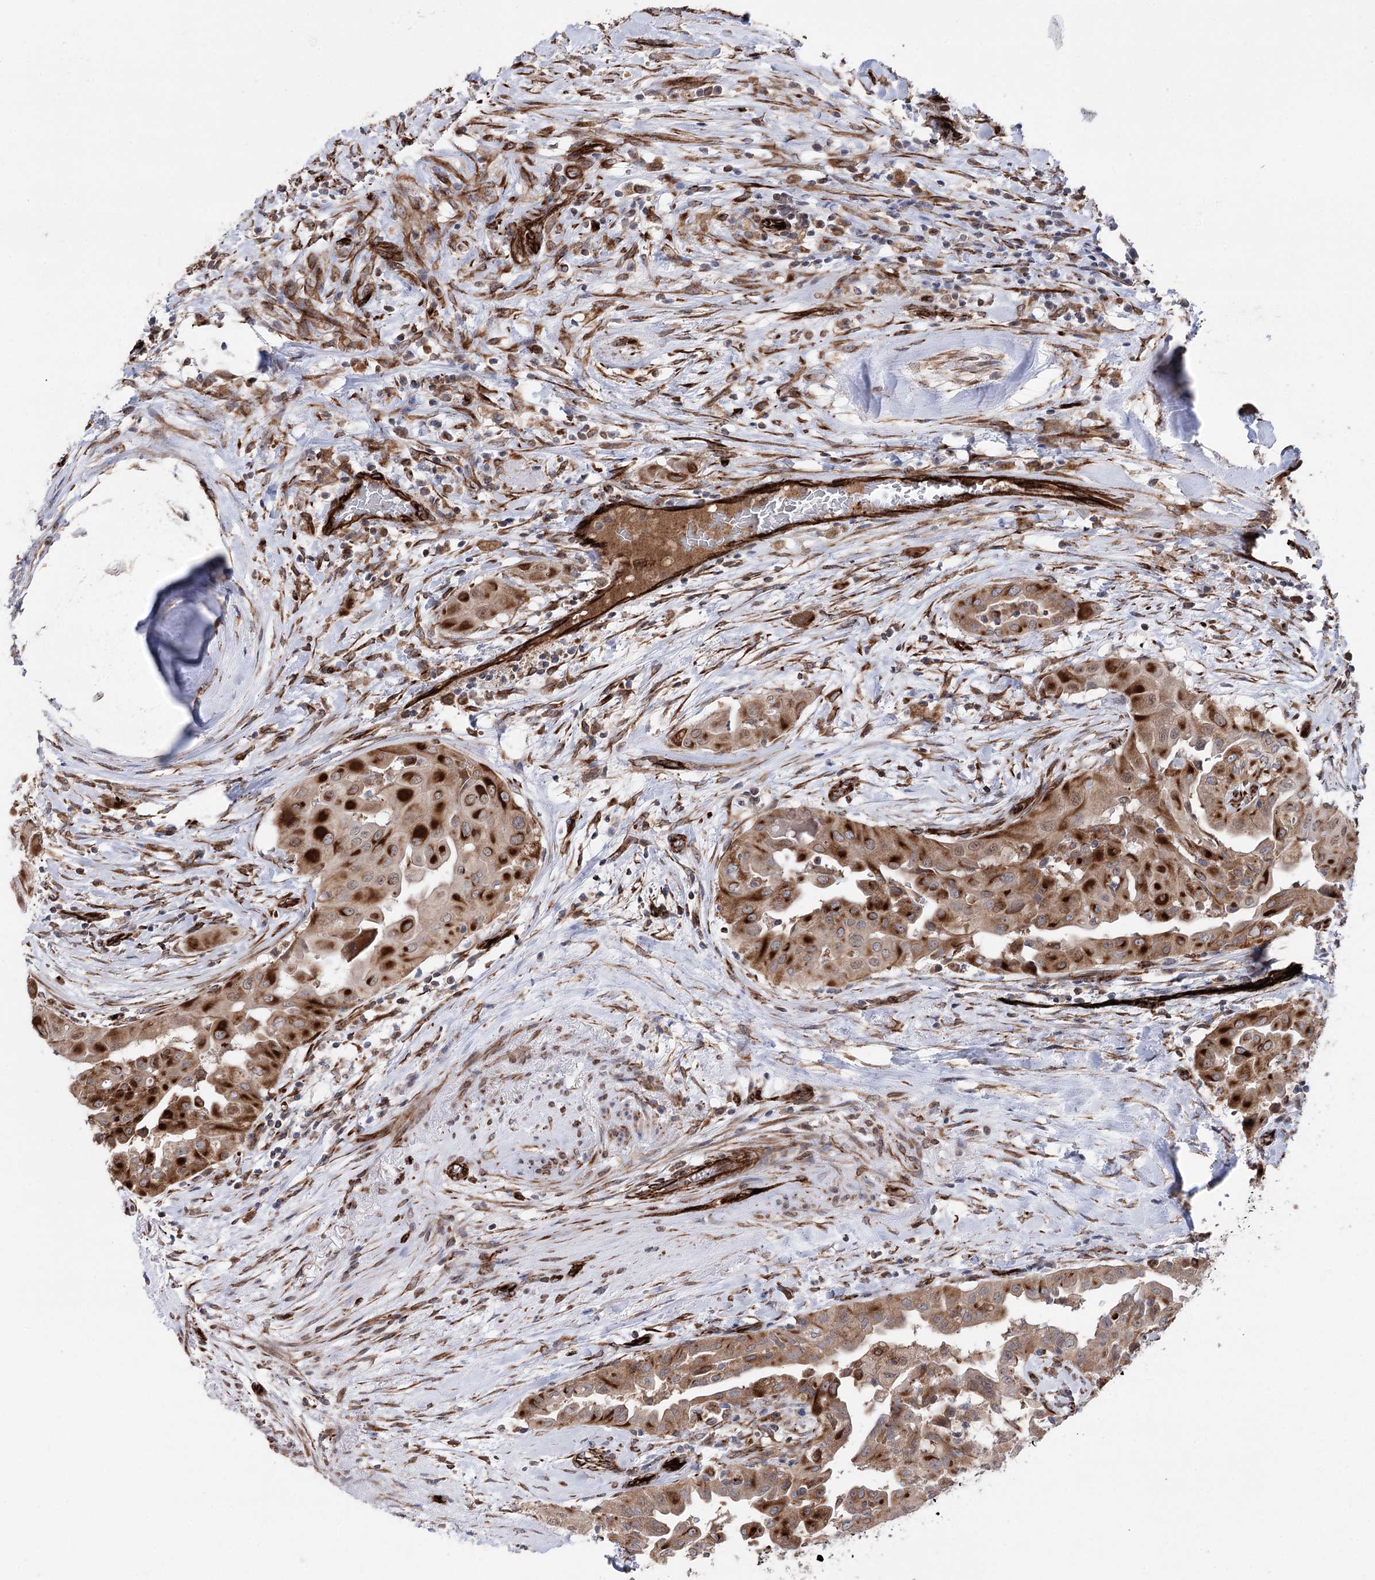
{"staining": {"intensity": "strong", "quantity": ">75%", "location": "cytoplasmic/membranous"}, "tissue": "thyroid cancer", "cell_type": "Tumor cells", "image_type": "cancer", "snomed": [{"axis": "morphology", "description": "Papillary adenocarcinoma, NOS"}, {"axis": "topography", "description": "Thyroid gland"}], "caption": "IHC (DAB (3,3'-diaminobenzidine)) staining of human thyroid cancer (papillary adenocarcinoma) shows strong cytoplasmic/membranous protein expression in about >75% of tumor cells.", "gene": "MIB1", "patient": {"sex": "female", "age": 59}}